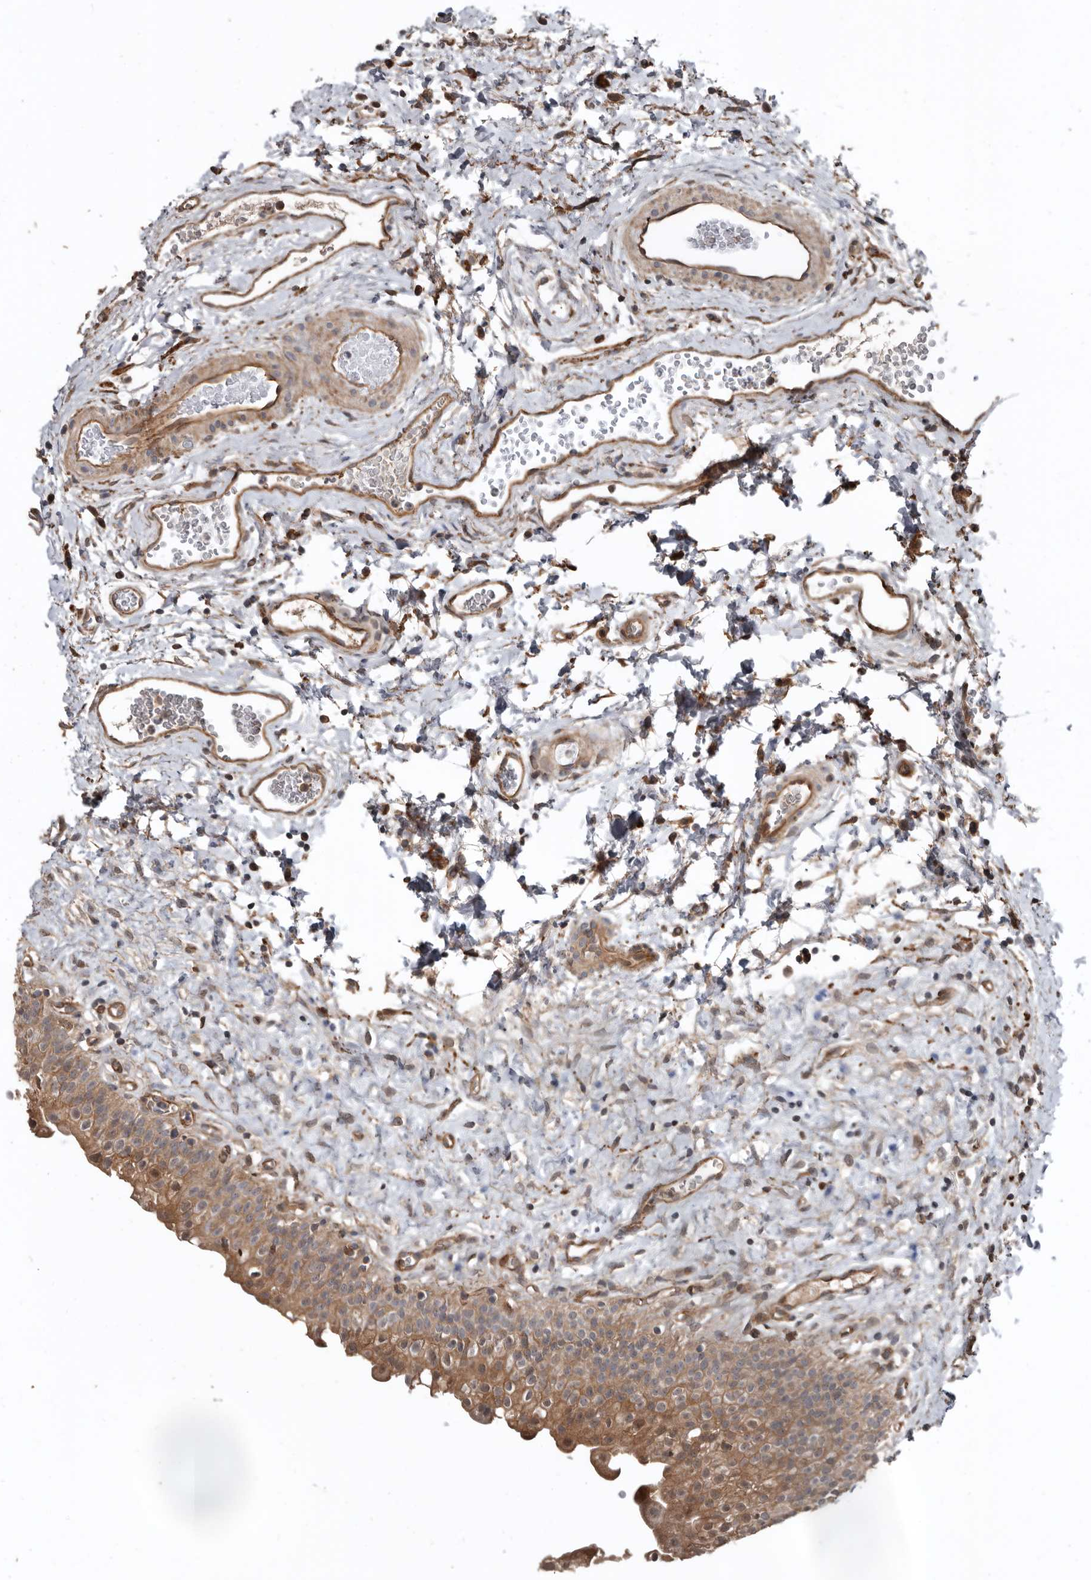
{"staining": {"intensity": "moderate", "quantity": ">75%", "location": "cytoplasmic/membranous"}, "tissue": "urinary bladder", "cell_type": "Urothelial cells", "image_type": "normal", "snomed": [{"axis": "morphology", "description": "Normal tissue, NOS"}, {"axis": "topography", "description": "Urinary bladder"}], "caption": "The image shows immunohistochemical staining of unremarkable urinary bladder. There is moderate cytoplasmic/membranous staining is identified in approximately >75% of urothelial cells.", "gene": "EXOC3L1", "patient": {"sex": "male", "age": 51}}